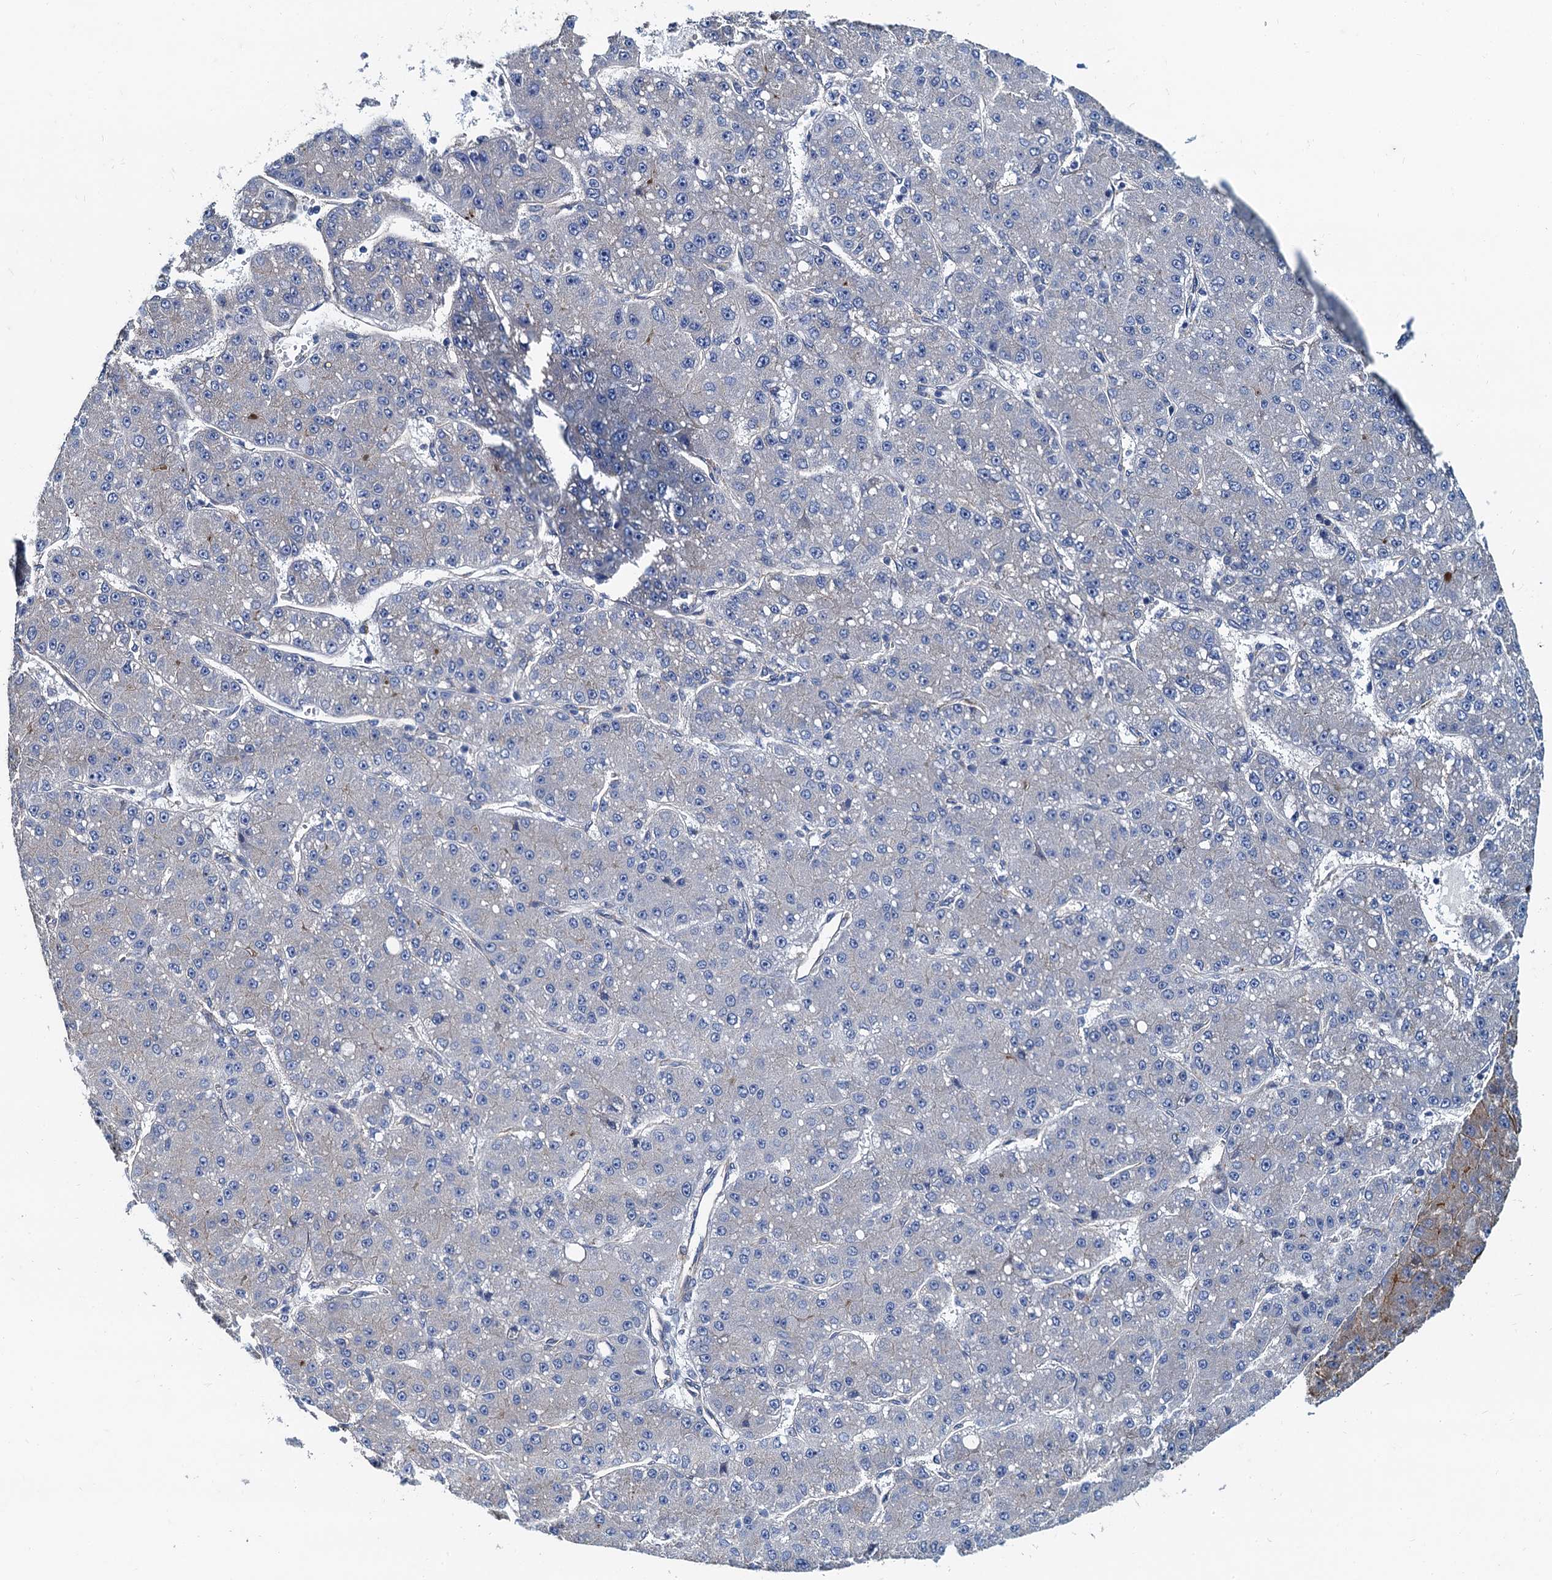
{"staining": {"intensity": "negative", "quantity": "none", "location": "none"}, "tissue": "liver cancer", "cell_type": "Tumor cells", "image_type": "cancer", "snomed": [{"axis": "morphology", "description": "Carcinoma, Hepatocellular, NOS"}, {"axis": "topography", "description": "Liver"}], "caption": "There is no significant staining in tumor cells of liver cancer. (DAB (3,3'-diaminobenzidine) immunohistochemistry (IHC), high magnification).", "gene": "NGRN", "patient": {"sex": "male", "age": 67}}